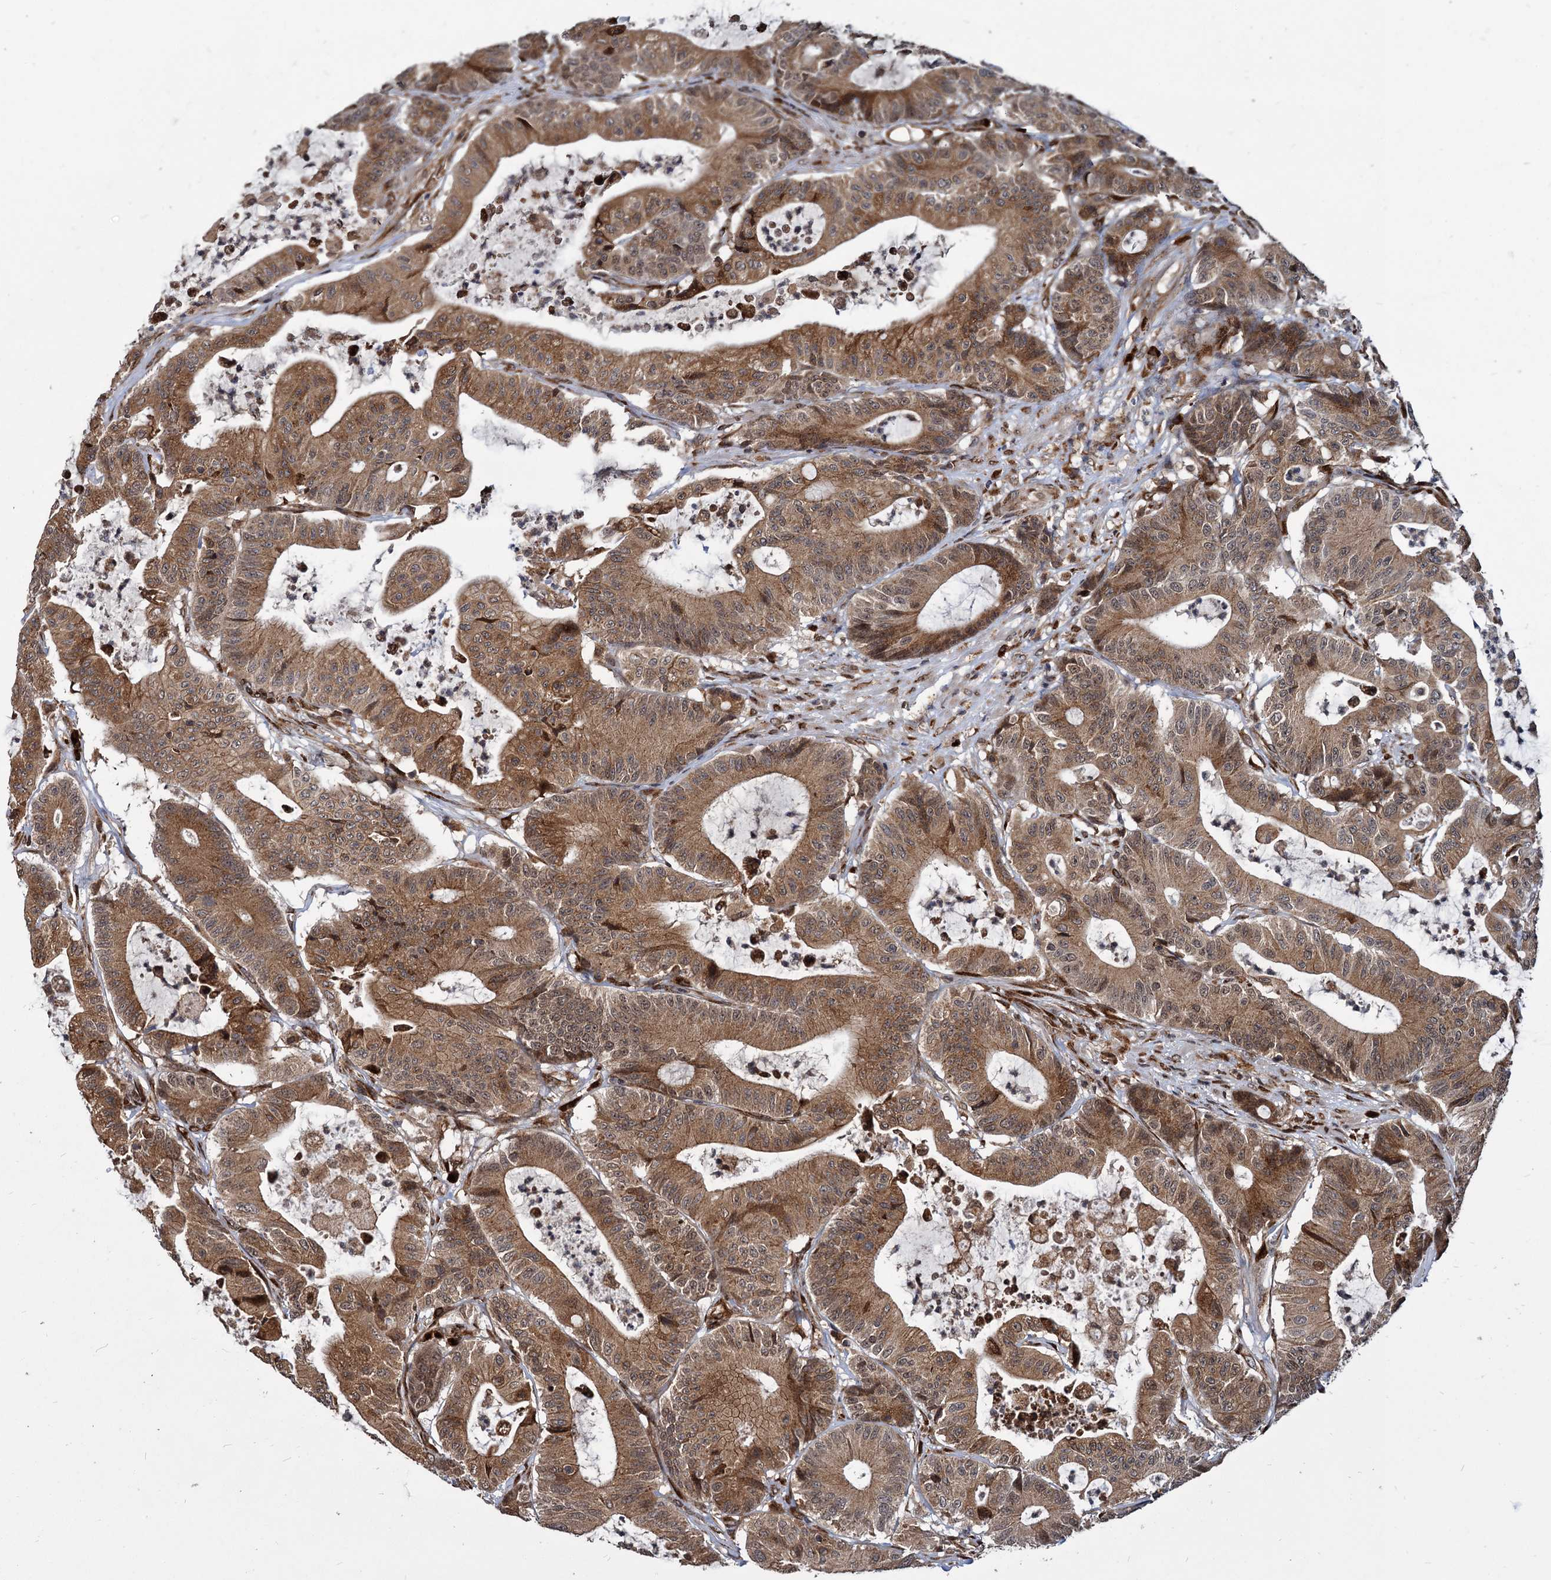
{"staining": {"intensity": "moderate", "quantity": ">75%", "location": "cytoplasmic/membranous"}, "tissue": "colorectal cancer", "cell_type": "Tumor cells", "image_type": "cancer", "snomed": [{"axis": "morphology", "description": "Adenocarcinoma, NOS"}, {"axis": "topography", "description": "Colon"}], "caption": "Human adenocarcinoma (colorectal) stained with a brown dye shows moderate cytoplasmic/membranous positive positivity in approximately >75% of tumor cells.", "gene": "SAAL1", "patient": {"sex": "female", "age": 84}}